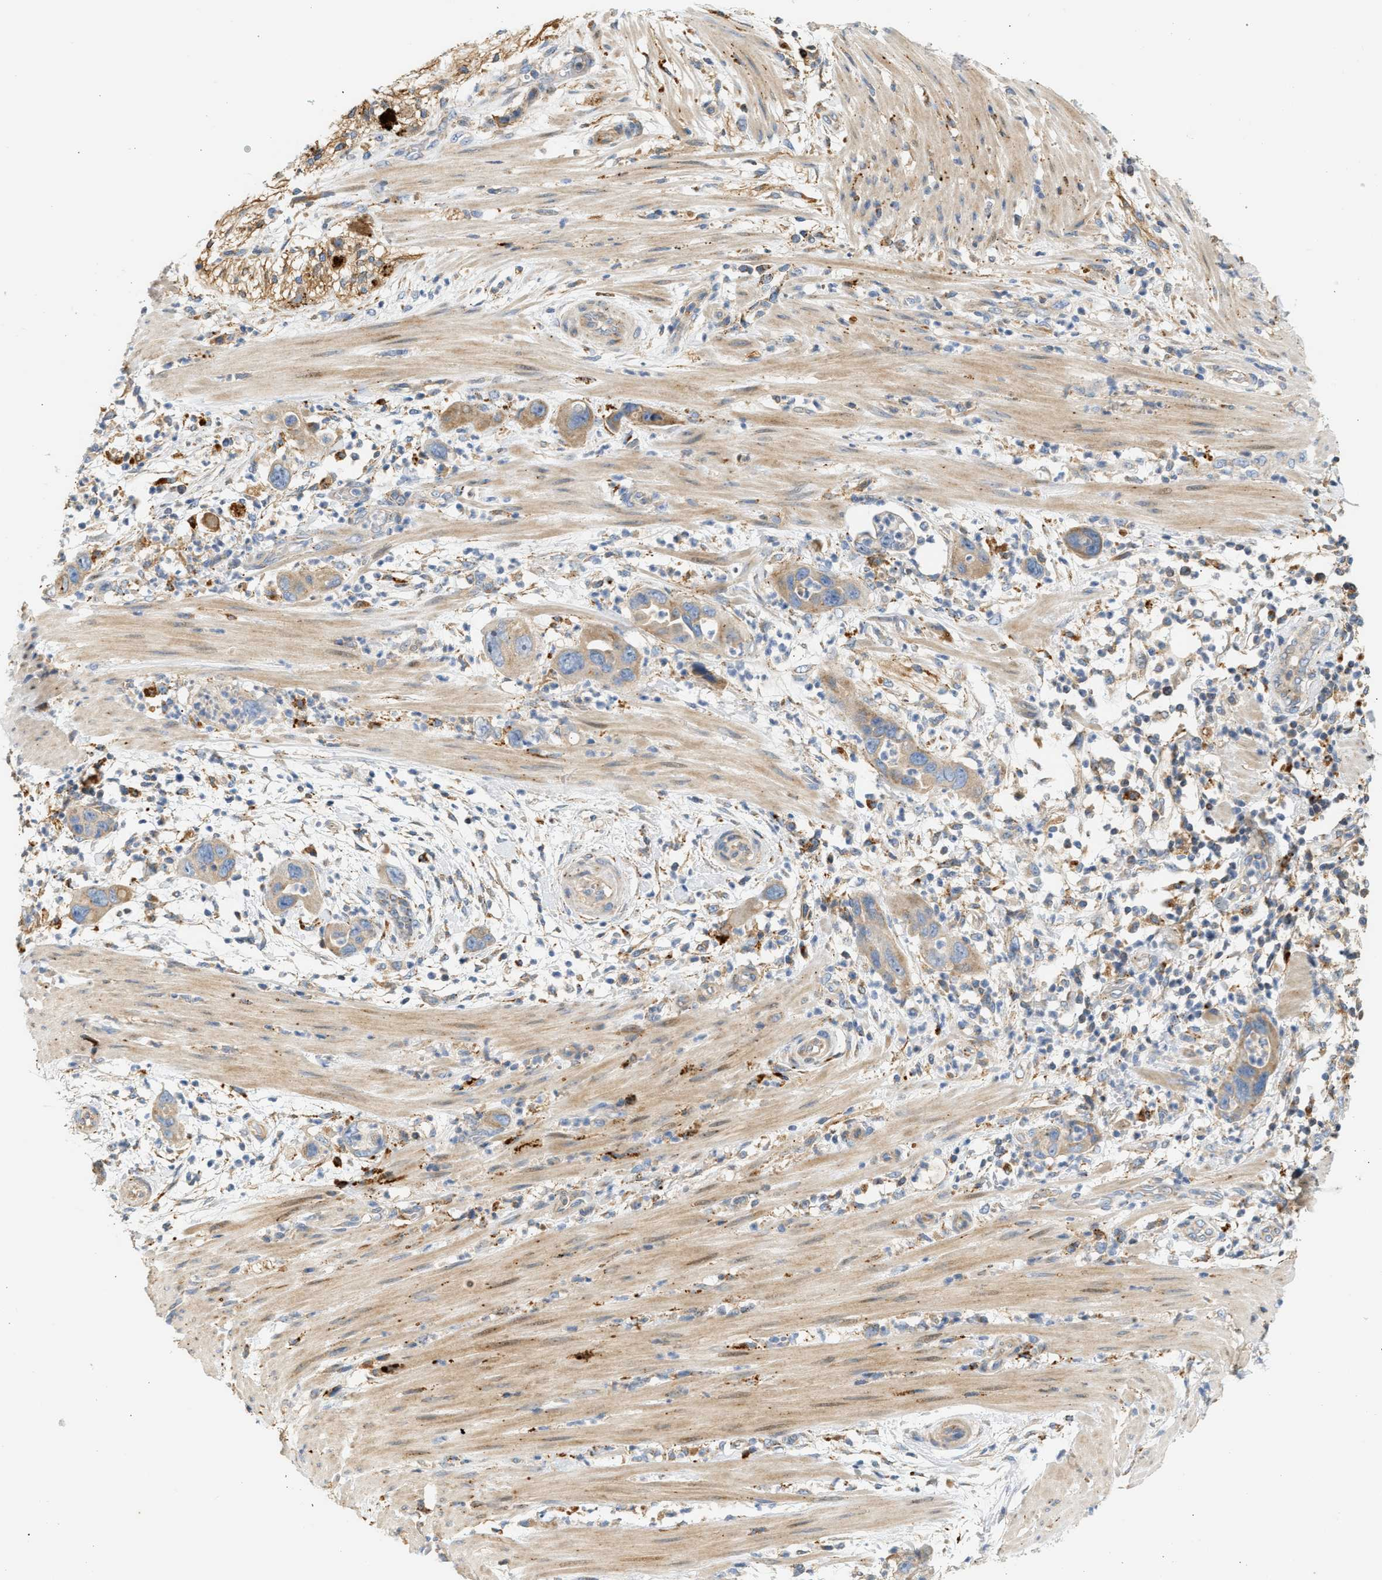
{"staining": {"intensity": "weak", "quantity": ">75%", "location": "cytoplasmic/membranous"}, "tissue": "pancreatic cancer", "cell_type": "Tumor cells", "image_type": "cancer", "snomed": [{"axis": "morphology", "description": "Adenocarcinoma, NOS"}, {"axis": "topography", "description": "Pancreas"}], "caption": "Immunohistochemical staining of pancreatic adenocarcinoma shows low levels of weak cytoplasmic/membranous protein positivity in approximately >75% of tumor cells. The staining was performed using DAB (3,3'-diaminobenzidine), with brown indicating positive protein expression. Nuclei are stained blue with hematoxylin.", "gene": "ENTHD1", "patient": {"sex": "female", "age": 71}}